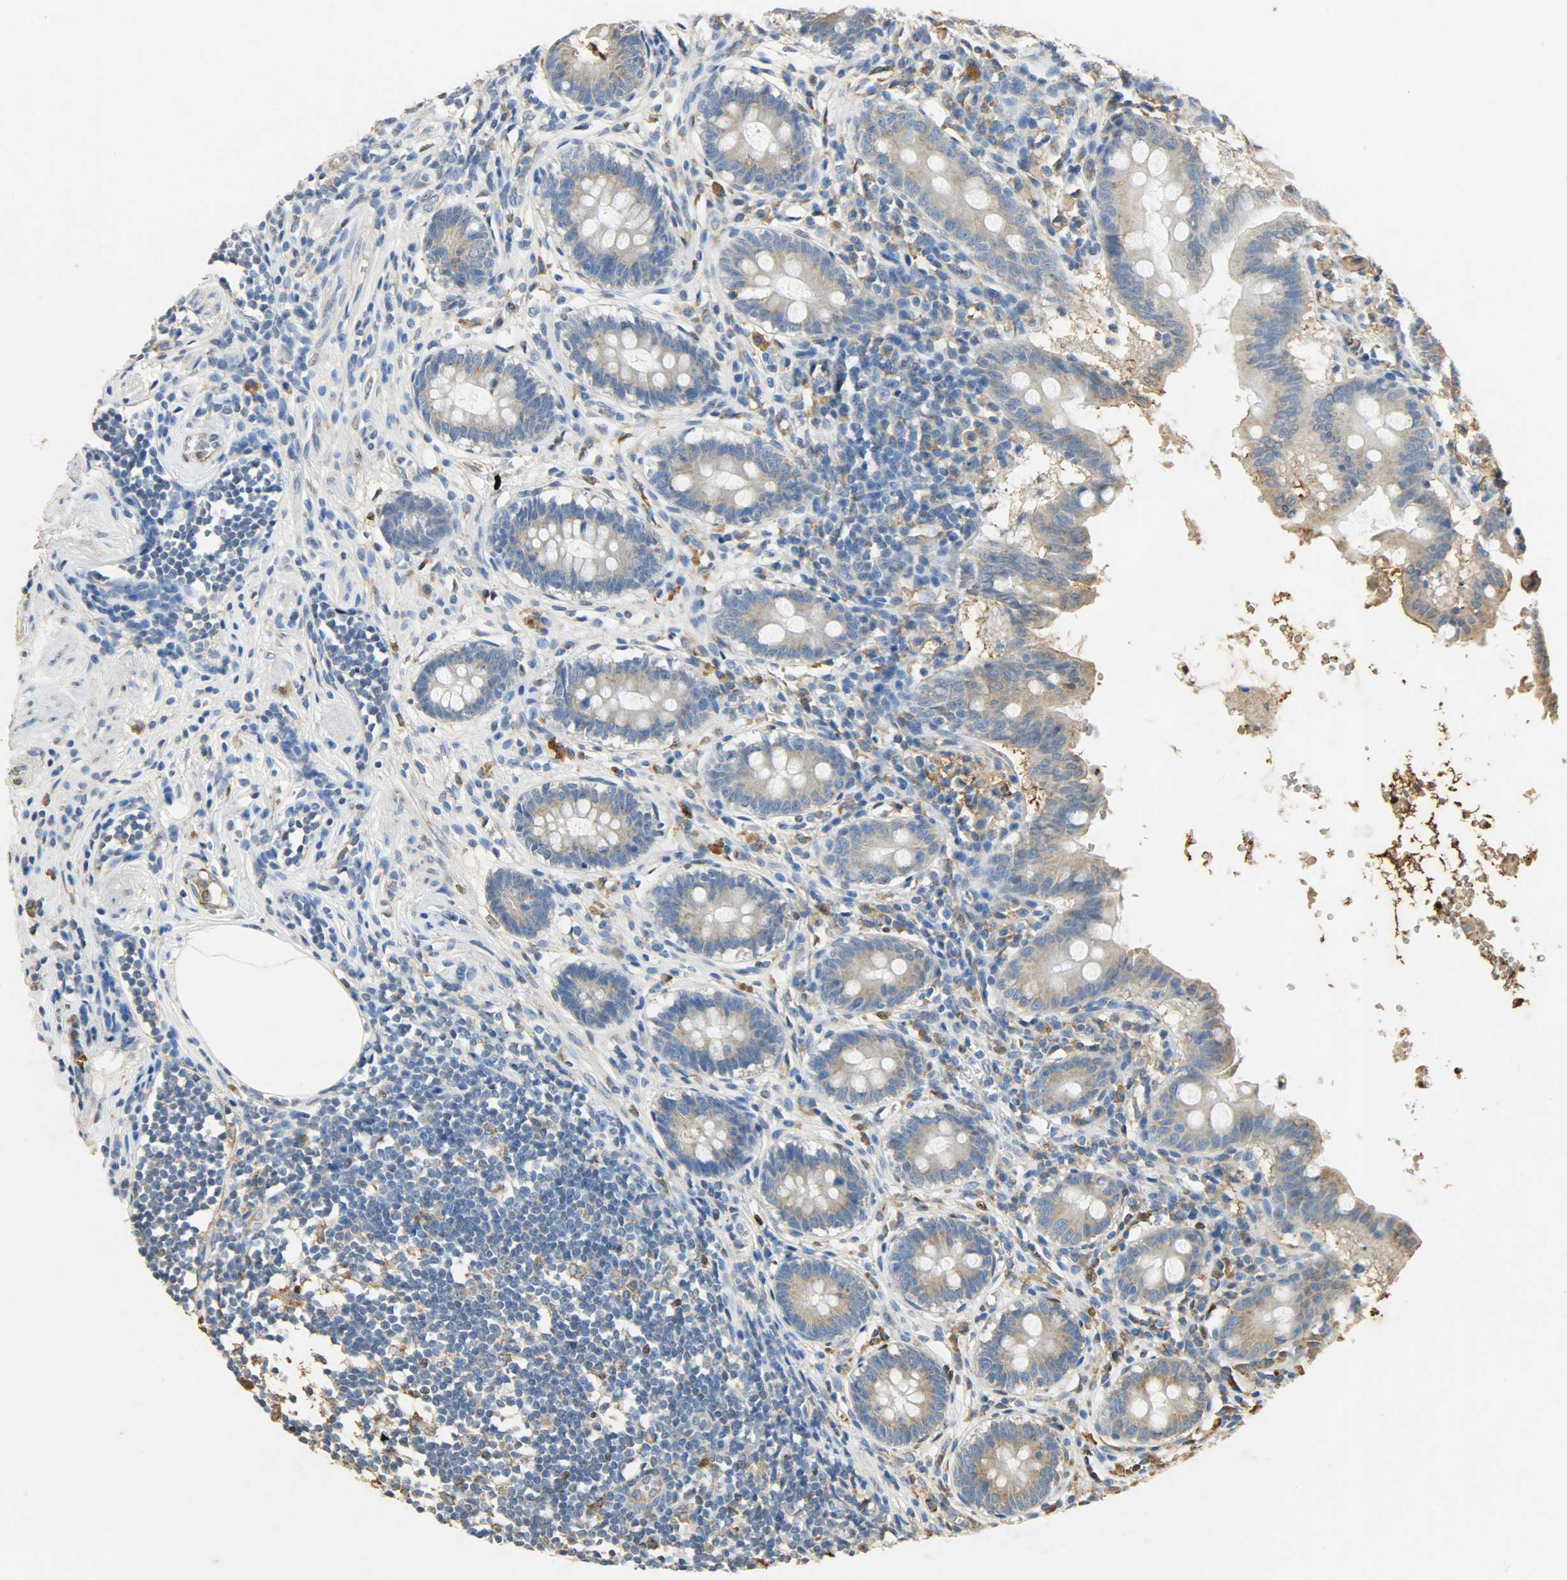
{"staining": {"intensity": "moderate", "quantity": ">75%", "location": "cytoplasmic/membranous"}, "tissue": "appendix", "cell_type": "Glandular cells", "image_type": "normal", "snomed": [{"axis": "morphology", "description": "Normal tissue, NOS"}, {"axis": "topography", "description": "Appendix"}], "caption": "Moderate cytoplasmic/membranous expression for a protein is appreciated in about >75% of glandular cells of normal appendix using immunohistochemistry.", "gene": "HSPA5", "patient": {"sex": "female", "age": 50}}